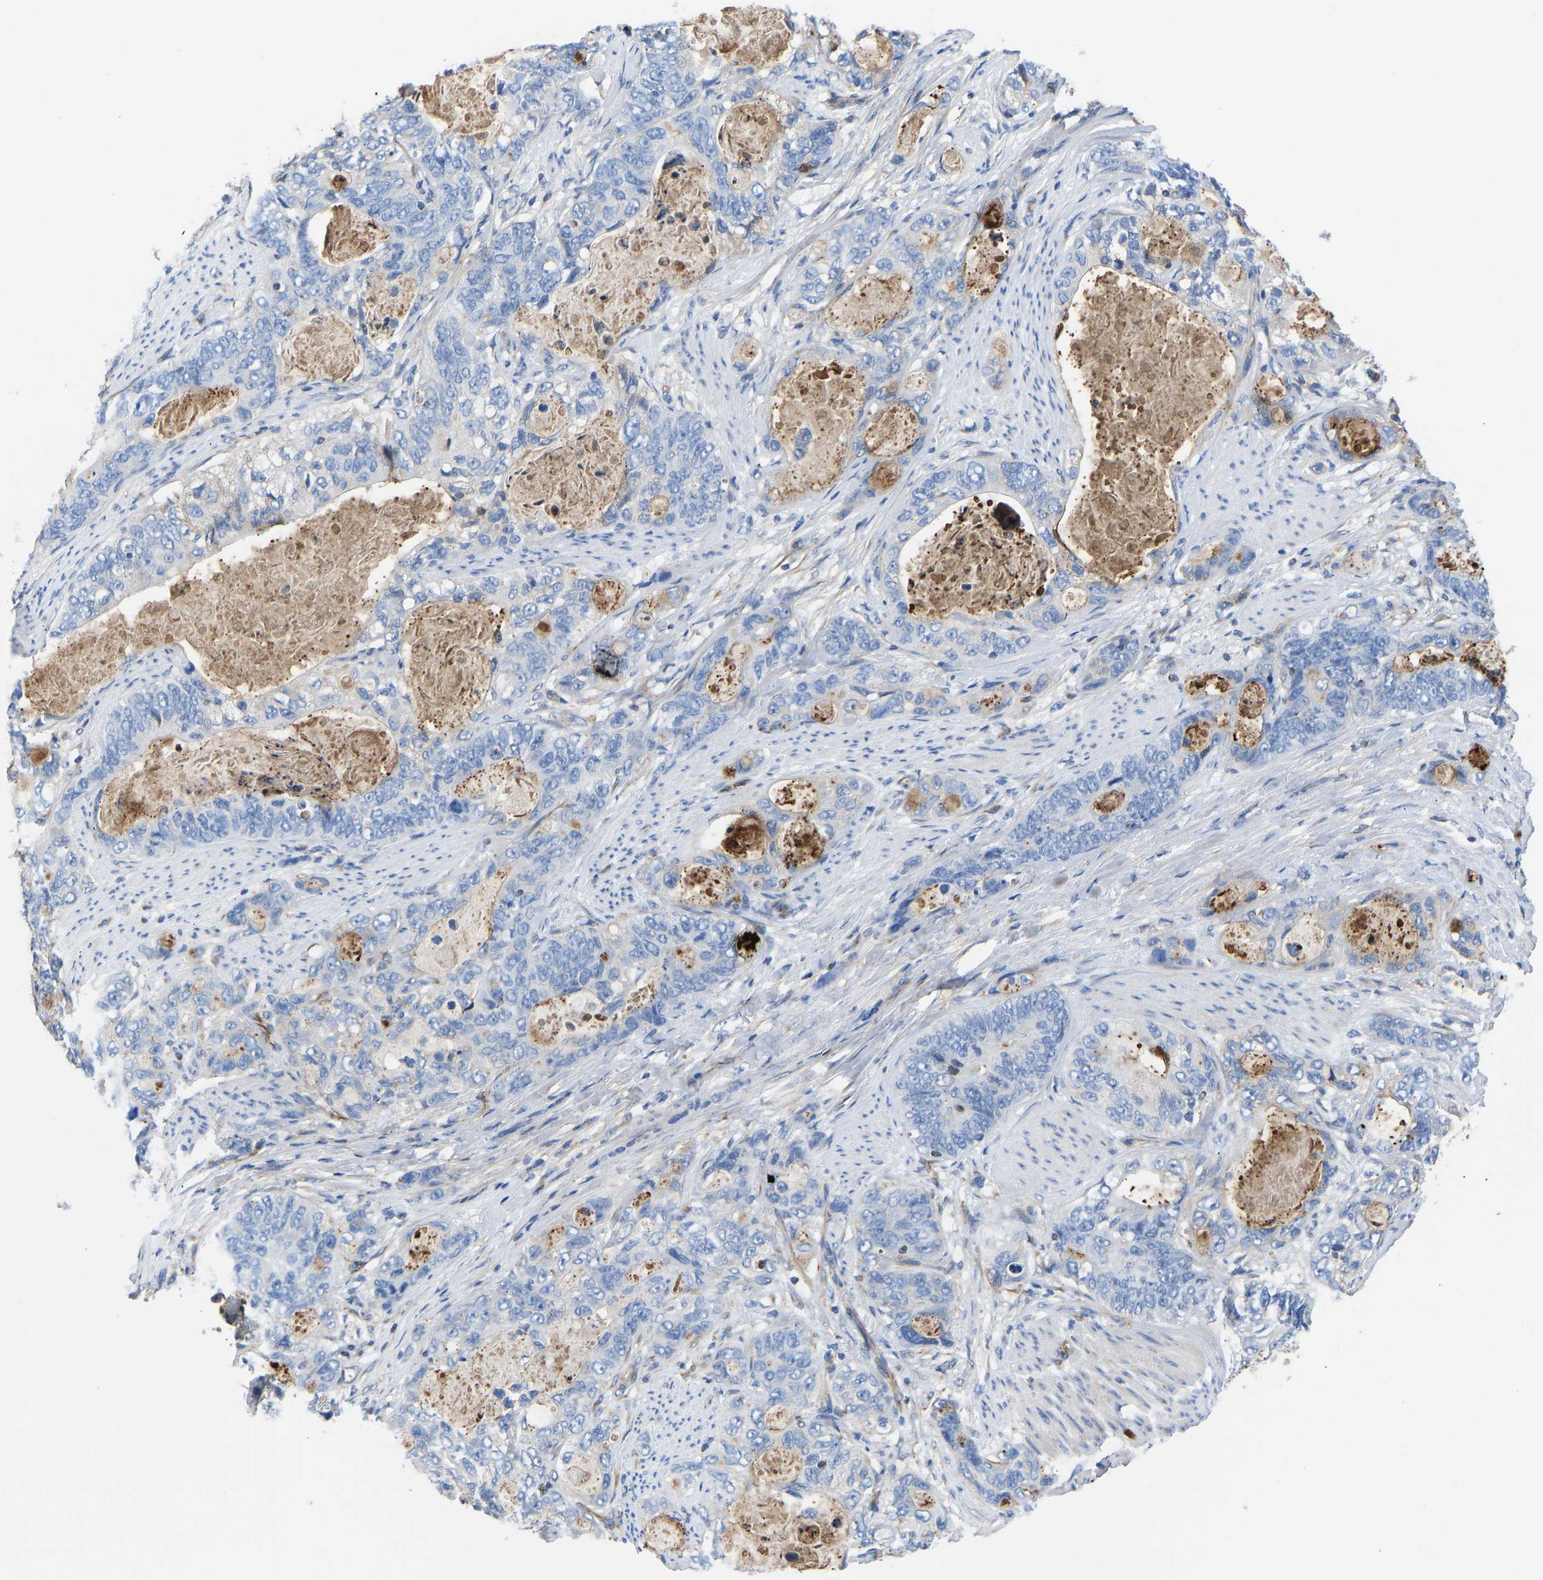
{"staining": {"intensity": "negative", "quantity": "none", "location": "none"}, "tissue": "stomach cancer", "cell_type": "Tumor cells", "image_type": "cancer", "snomed": [{"axis": "morphology", "description": "Normal tissue, NOS"}, {"axis": "morphology", "description": "Adenocarcinoma, NOS"}, {"axis": "topography", "description": "Stomach"}], "caption": "Protein analysis of stomach cancer reveals no significant expression in tumor cells.", "gene": "HSPG2", "patient": {"sex": "female", "age": 89}}